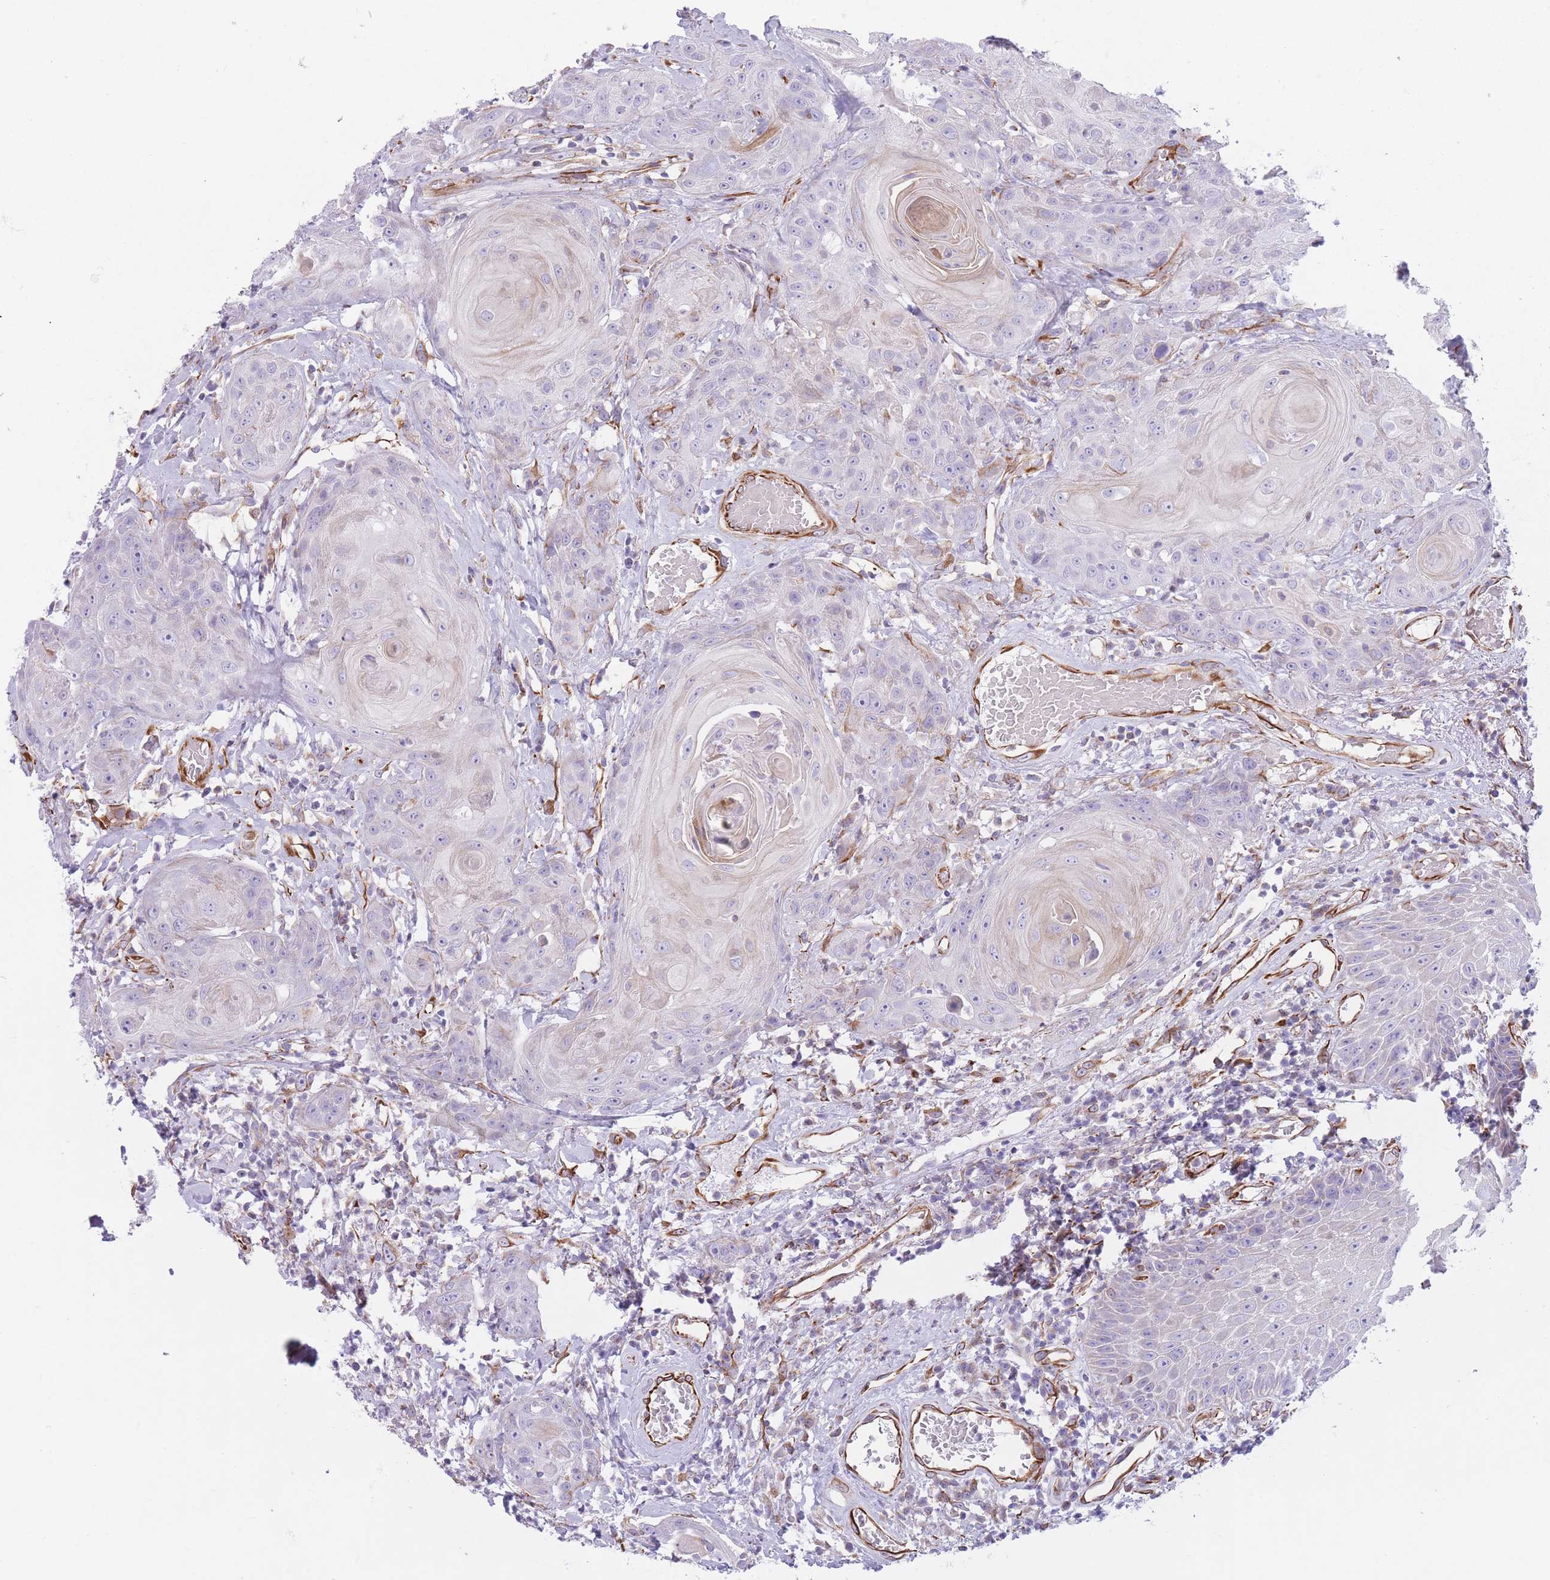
{"staining": {"intensity": "weak", "quantity": "<25%", "location": "cytoplasmic/membranous"}, "tissue": "head and neck cancer", "cell_type": "Tumor cells", "image_type": "cancer", "snomed": [{"axis": "morphology", "description": "Squamous cell carcinoma, NOS"}, {"axis": "topography", "description": "Head-Neck"}], "caption": "This is an immunohistochemistry (IHC) micrograph of head and neck squamous cell carcinoma. There is no expression in tumor cells.", "gene": "PTCD1", "patient": {"sex": "female", "age": 59}}